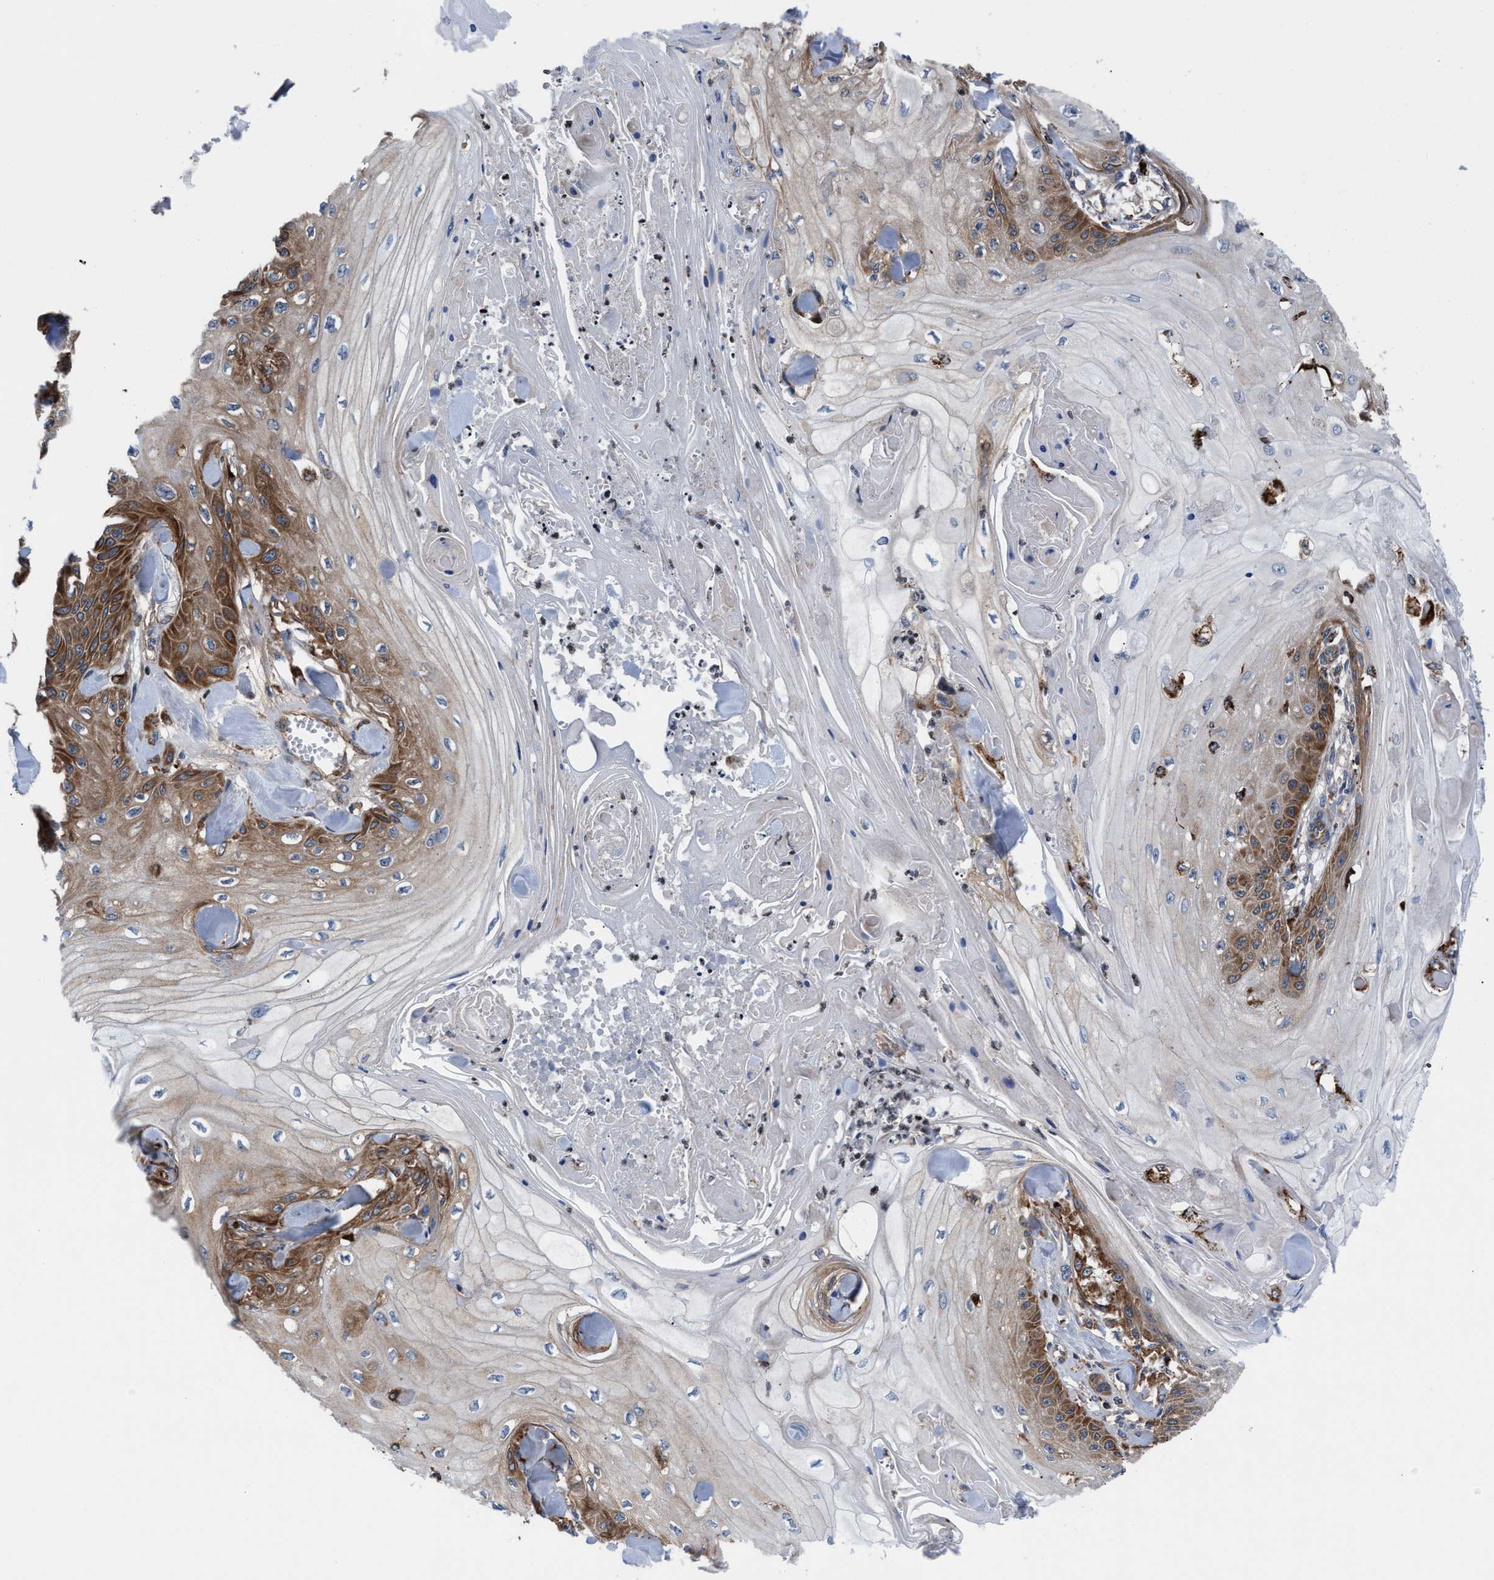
{"staining": {"intensity": "moderate", "quantity": "25%-75%", "location": "cytoplasmic/membranous"}, "tissue": "skin cancer", "cell_type": "Tumor cells", "image_type": "cancer", "snomed": [{"axis": "morphology", "description": "Squamous cell carcinoma, NOS"}, {"axis": "topography", "description": "Skin"}], "caption": "Immunohistochemical staining of human squamous cell carcinoma (skin) shows medium levels of moderate cytoplasmic/membranous protein expression in about 25%-75% of tumor cells.", "gene": "PRR15L", "patient": {"sex": "male", "age": 74}}